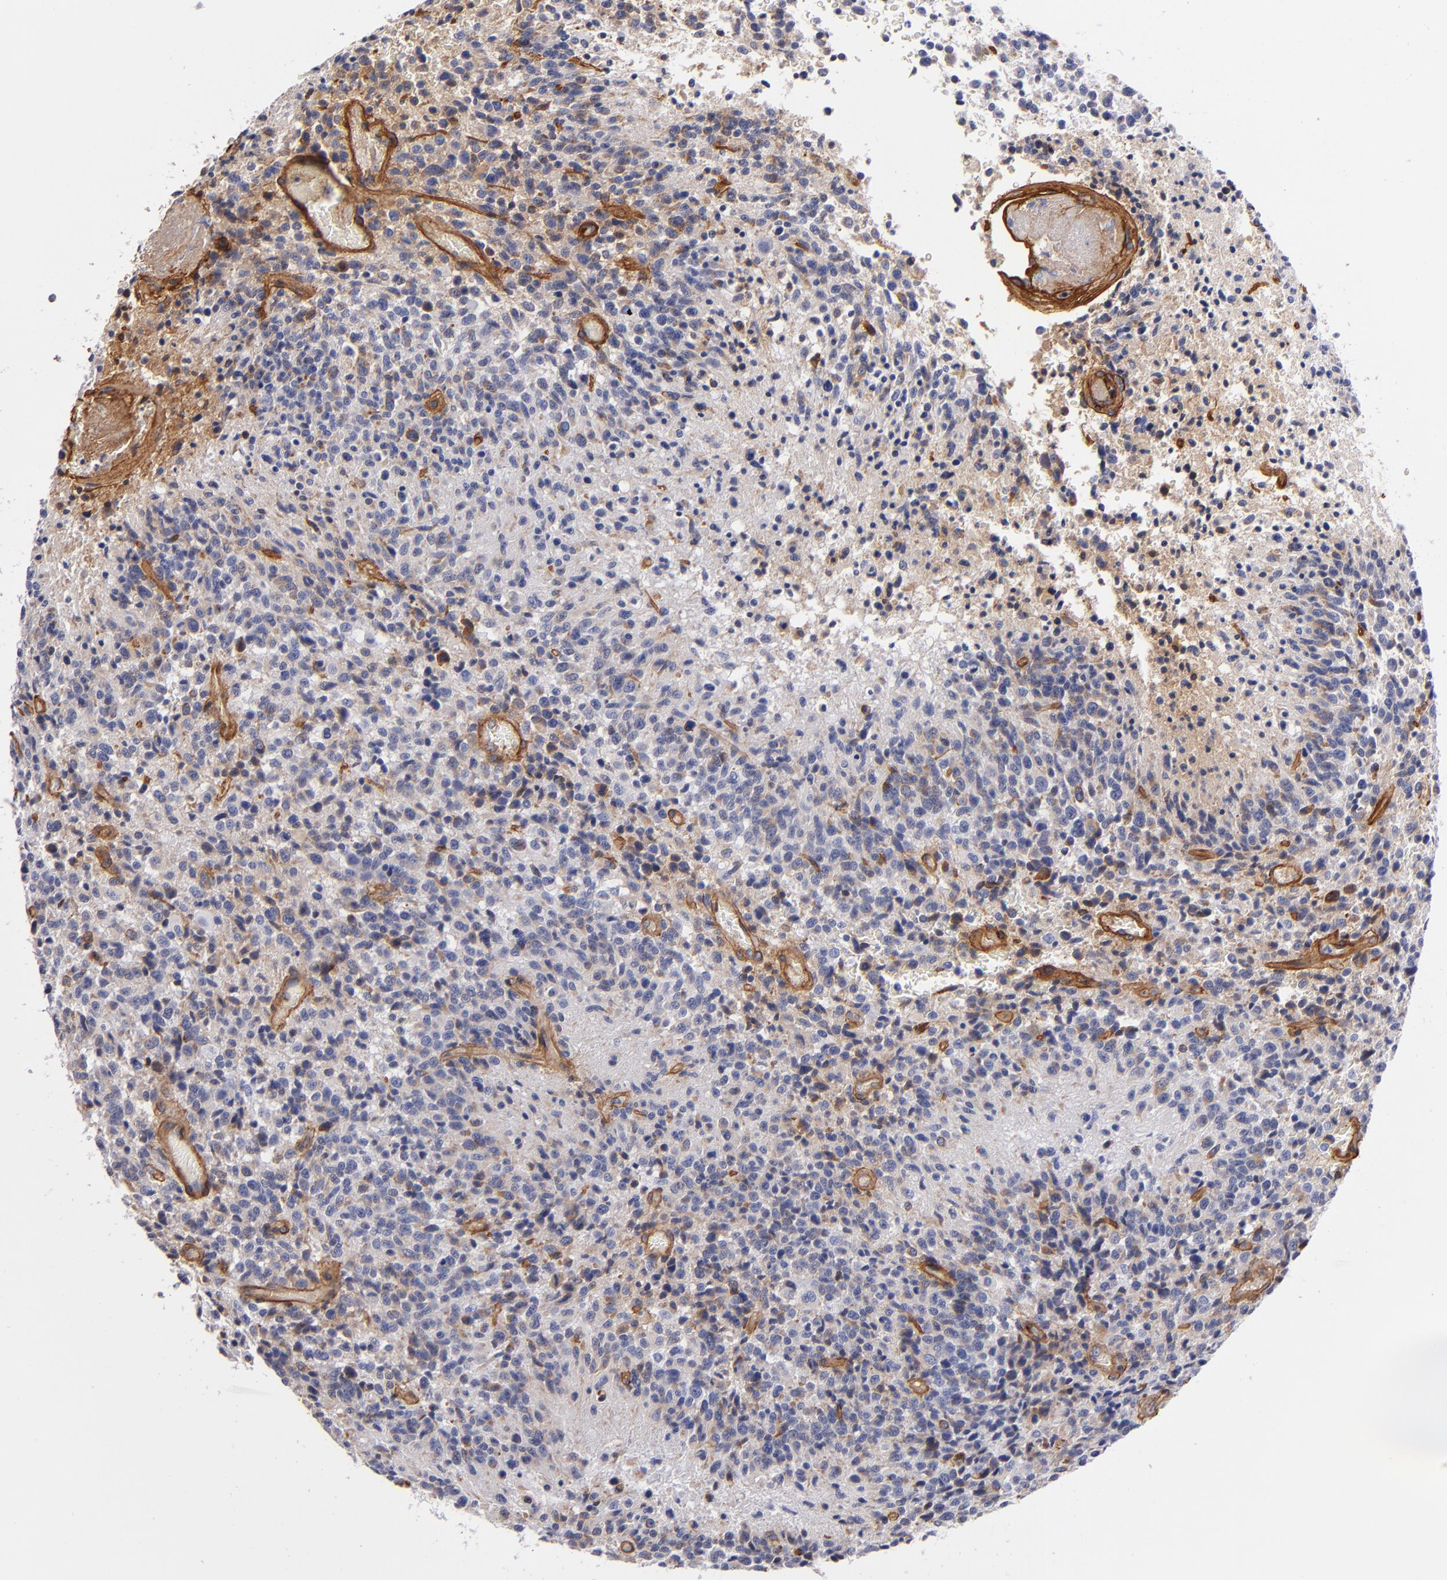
{"staining": {"intensity": "weak", "quantity": "25%-75%", "location": "cytoplasmic/membranous"}, "tissue": "glioma", "cell_type": "Tumor cells", "image_type": "cancer", "snomed": [{"axis": "morphology", "description": "Glioma, malignant, High grade"}, {"axis": "topography", "description": "Brain"}], "caption": "Immunohistochemistry of human glioma demonstrates low levels of weak cytoplasmic/membranous positivity in approximately 25%-75% of tumor cells.", "gene": "LAMC1", "patient": {"sex": "male", "age": 36}}